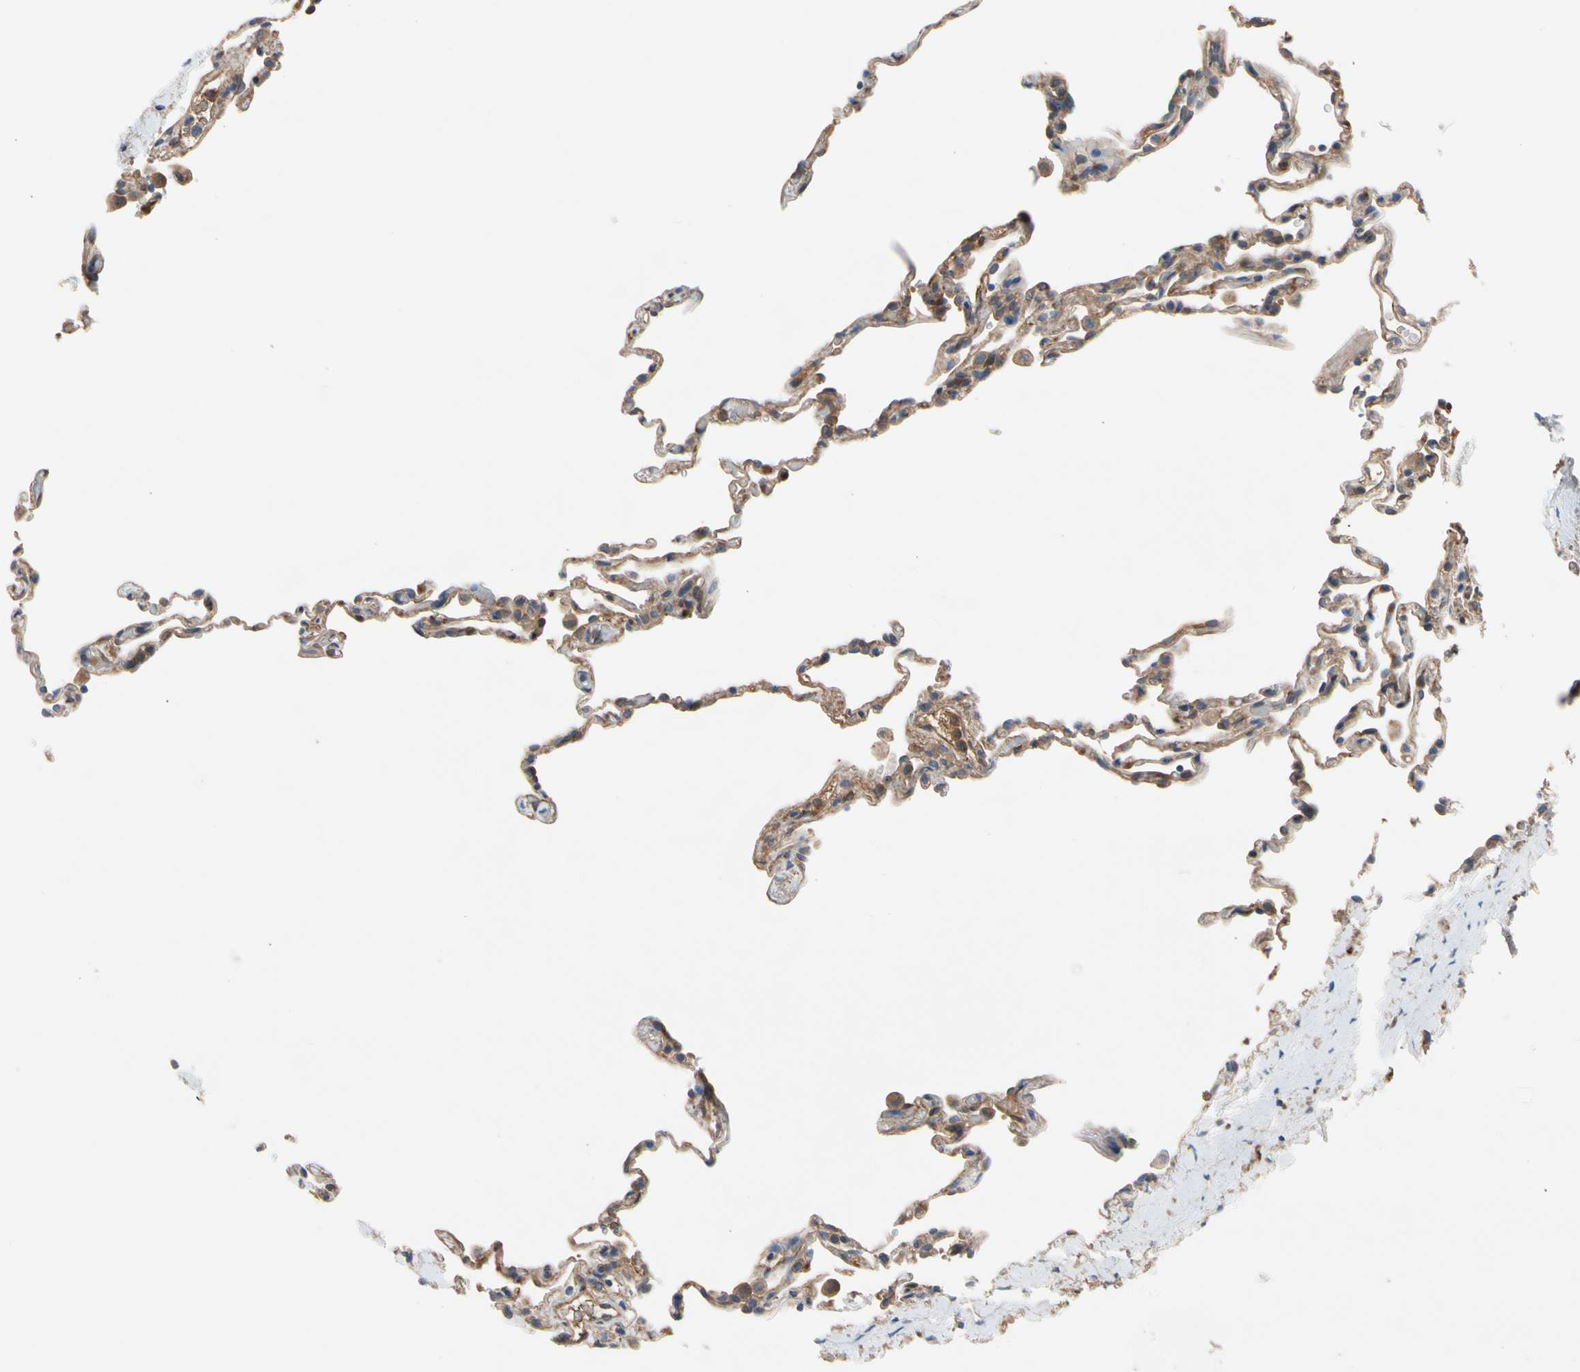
{"staining": {"intensity": "moderate", "quantity": "25%-75%", "location": "cytoplasmic/membranous"}, "tissue": "lung", "cell_type": "Alveolar cells", "image_type": "normal", "snomed": [{"axis": "morphology", "description": "Normal tissue, NOS"}, {"axis": "topography", "description": "Lung"}], "caption": "Brown immunohistochemical staining in normal lung shows moderate cytoplasmic/membranous positivity in approximately 25%-75% of alveolar cells.", "gene": "ENTREP3", "patient": {"sex": "male", "age": 59}}